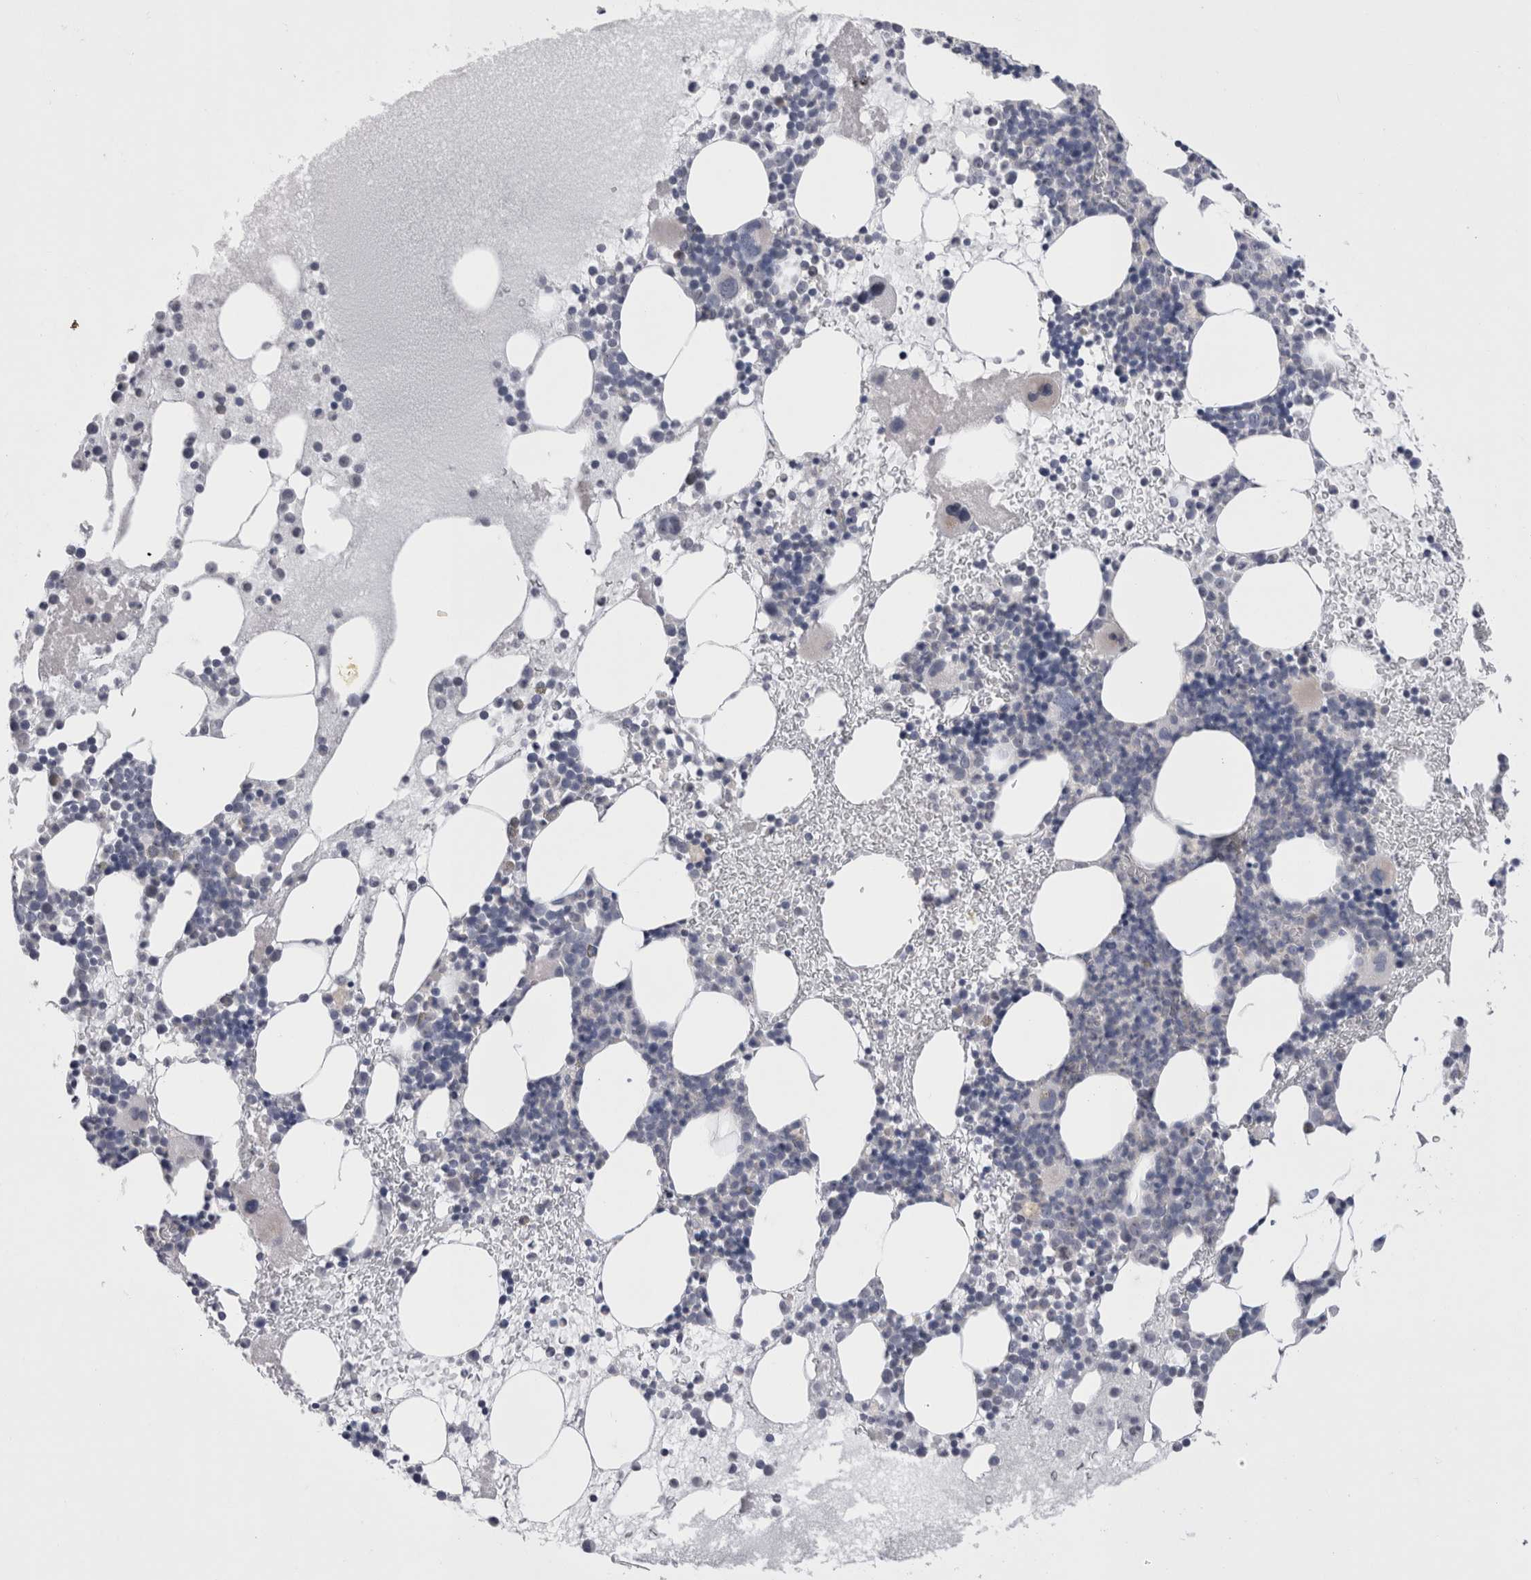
{"staining": {"intensity": "negative", "quantity": "none", "location": "none"}, "tissue": "bone marrow", "cell_type": "Hematopoietic cells", "image_type": "normal", "snomed": [{"axis": "morphology", "description": "Normal tissue, NOS"}, {"axis": "morphology", "description": "Inflammation, NOS"}, {"axis": "topography", "description": "Bone marrow"}], "caption": "Photomicrograph shows no significant protein expression in hematopoietic cells of unremarkable bone marrow. (IHC, brightfield microscopy, high magnification).", "gene": "PWP2", "patient": {"sex": "female", "age": 45}}